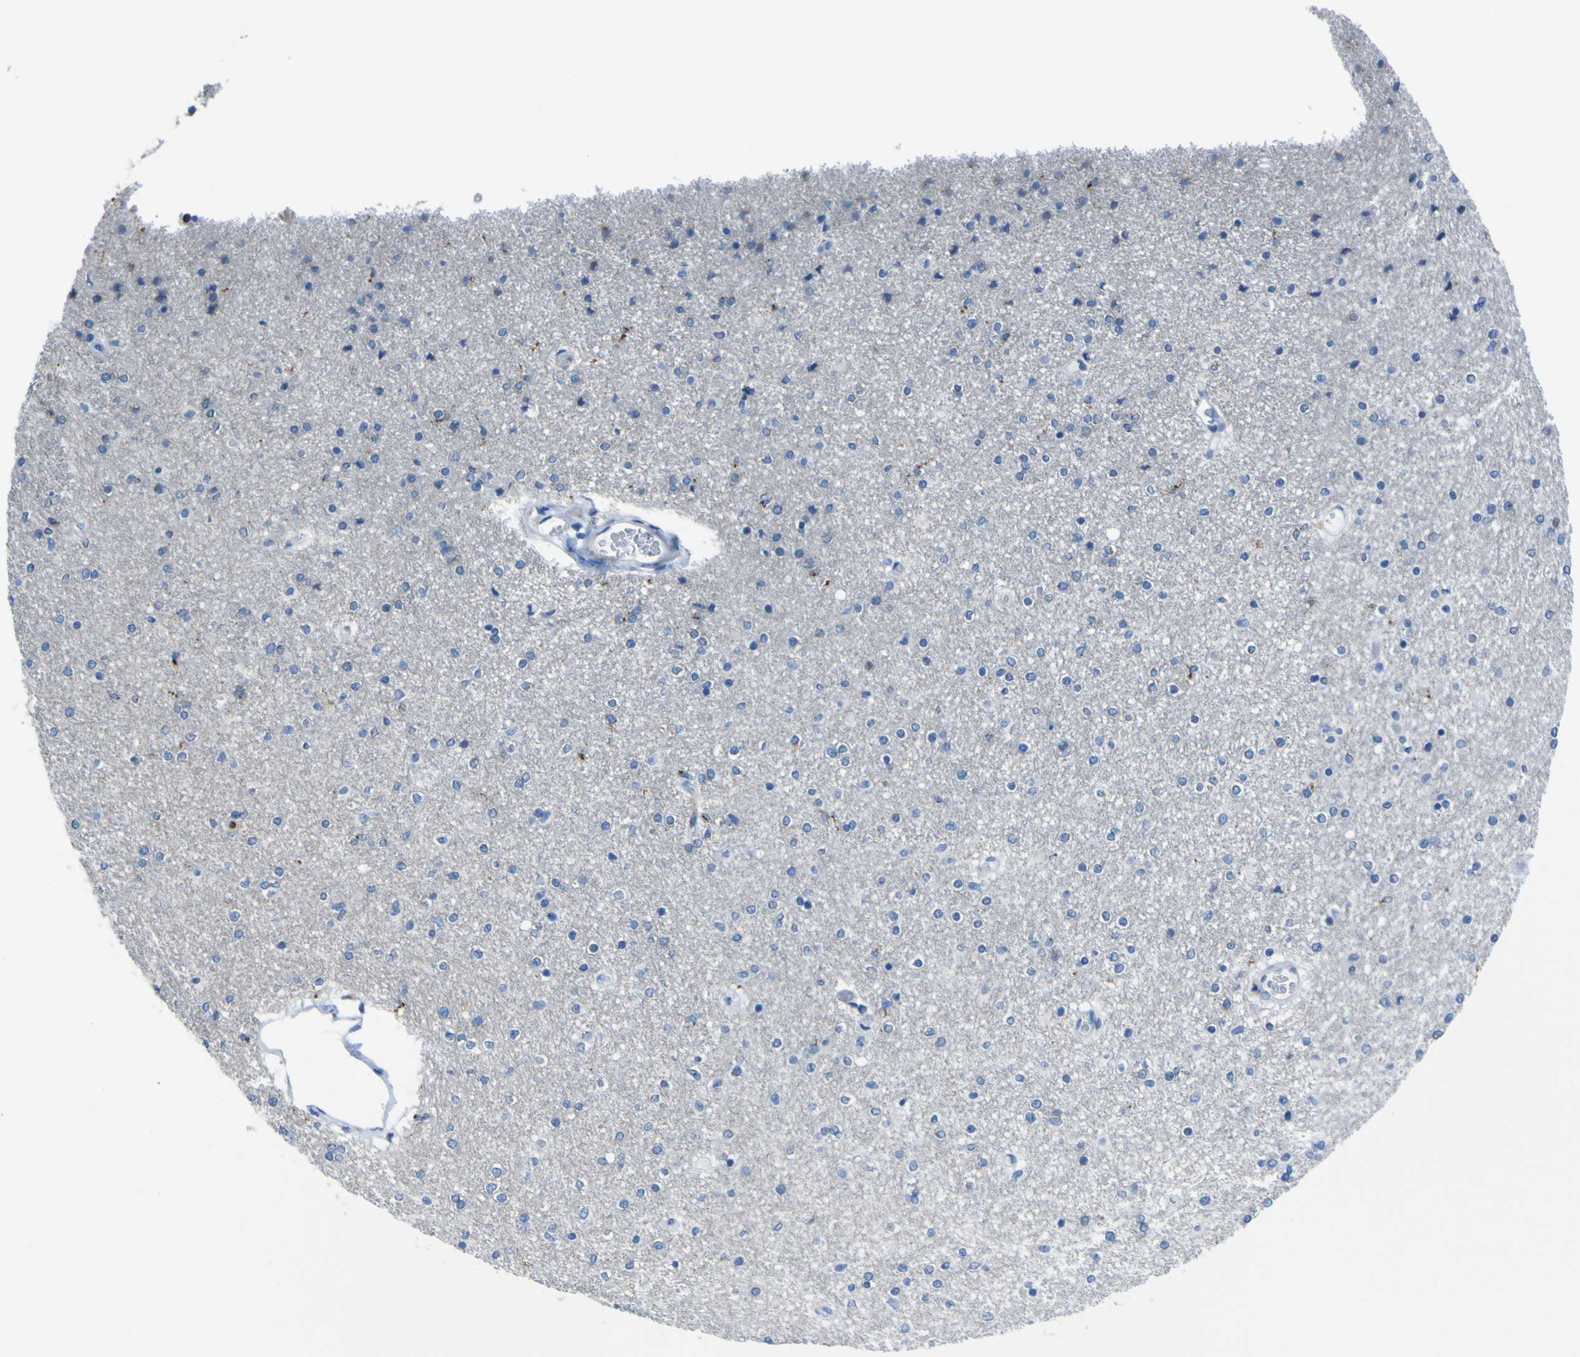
{"staining": {"intensity": "negative", "quantity": "none", "location": "none"}, "tissue": "caudate", "cell_type": "Glial cells", "image_type": "normal", "snomed": [{"axis": "morphology", "description": "Normal tissue, NOS"}, {"axis": "topography", "description": "Lateral ventricle wall"}], "caption": "A histopathology image of caudate stained for a protein shows no brown staining in glial cells.", "gene": "ACSL1", "patient": {"sex": "female", "age": 54}}